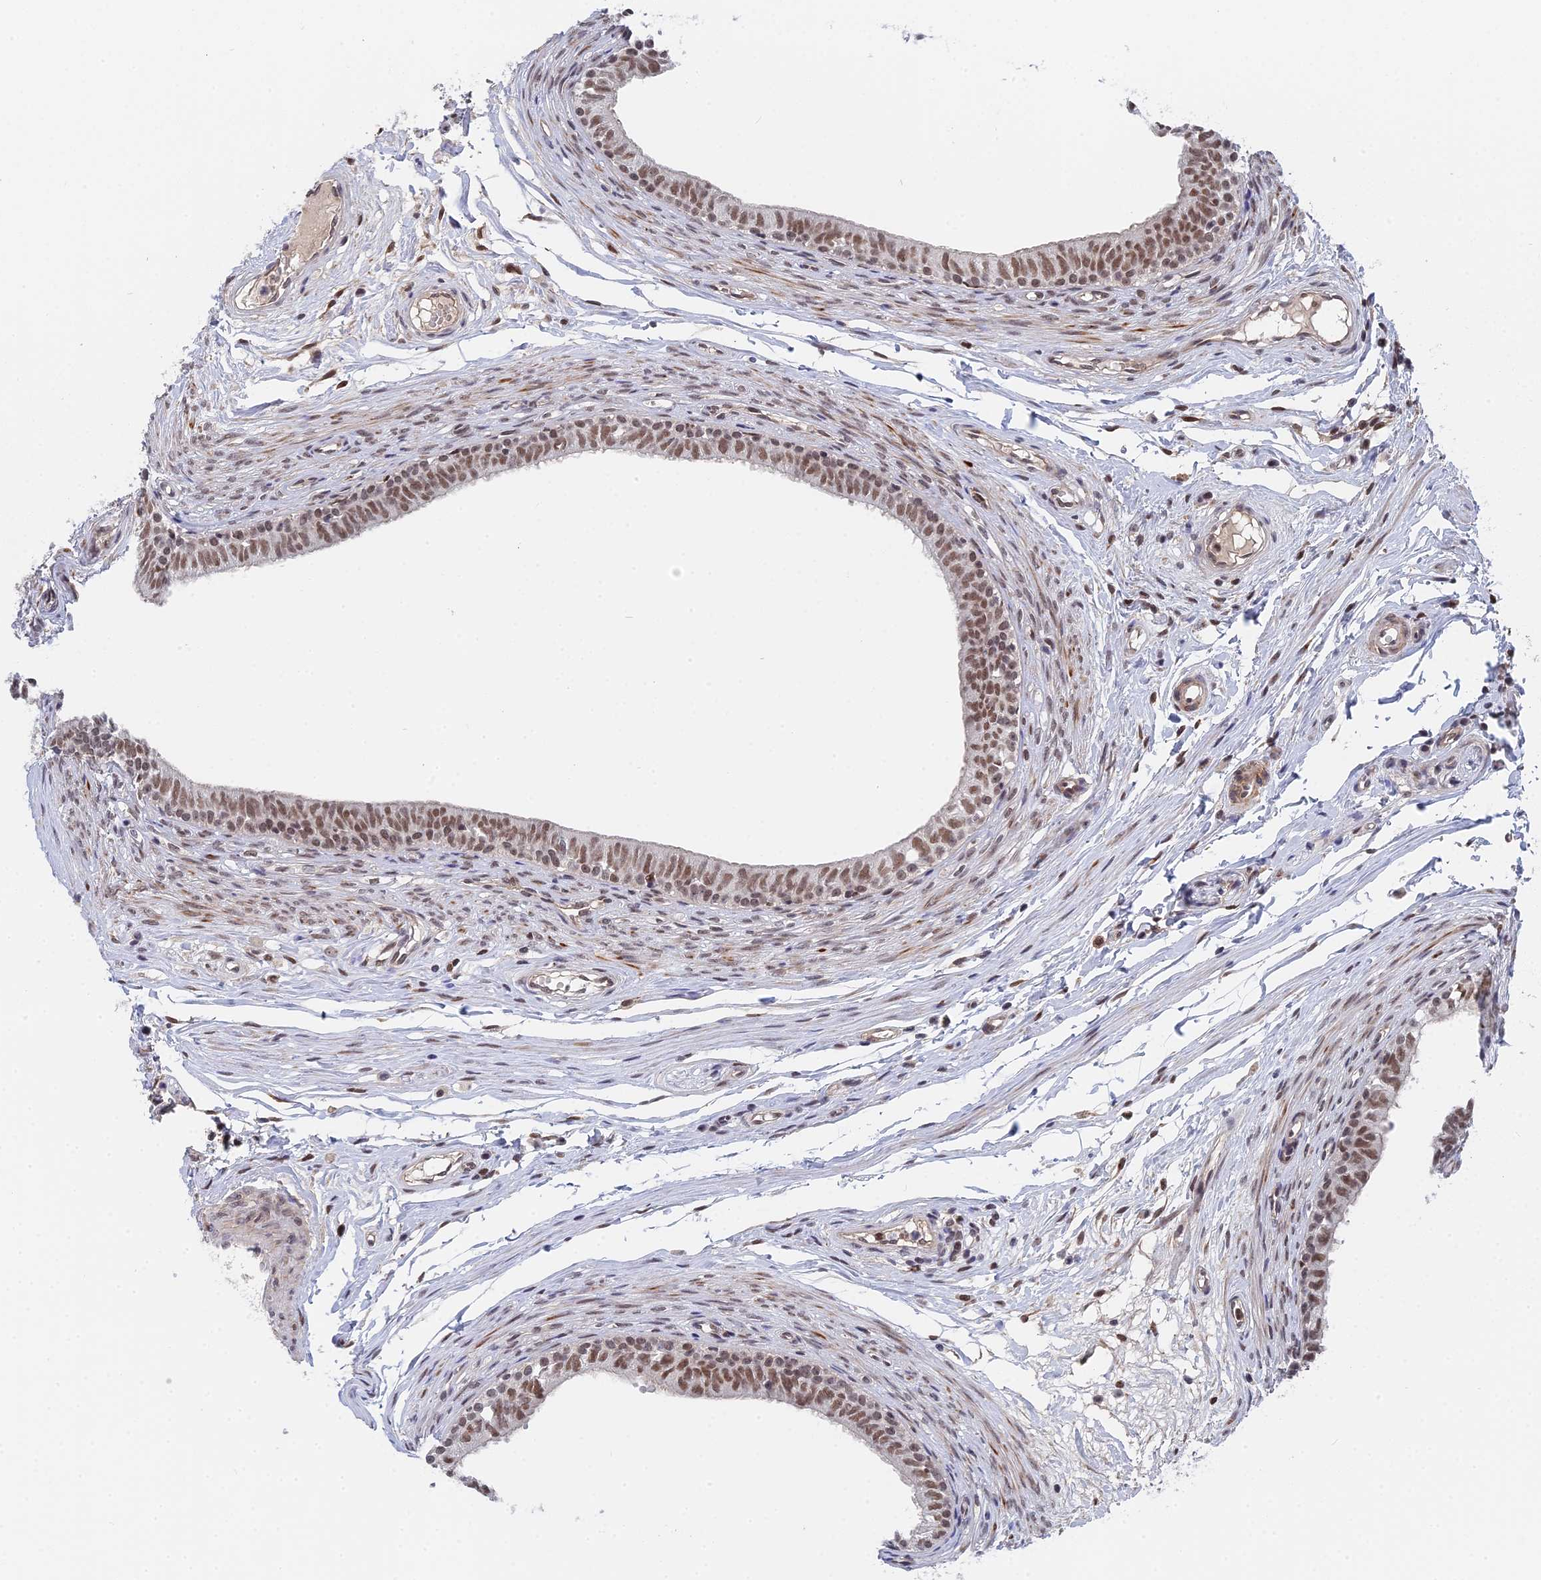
{"staining": {"intensity": "moderate", "quantity": ">75%", "location": "nuclear"}, "tissue": "epididymis", "cell_type": "Glandular cells", "image_type": "normal", "snomed": [{"axis": "morphology", "description": "Normal tissue, NOS"}, {"axis": "topography", "description": "Epididymis, spermatic cord, NOS"}], "caption": "The micrograph reveals immunohistochemical staining of normal epididymis. There is moderate nuclear positivity is appreciated in about >75% of glandular cells.", "gene": "CCDC85A", "patient": {"sex": "male", "age": 22}}